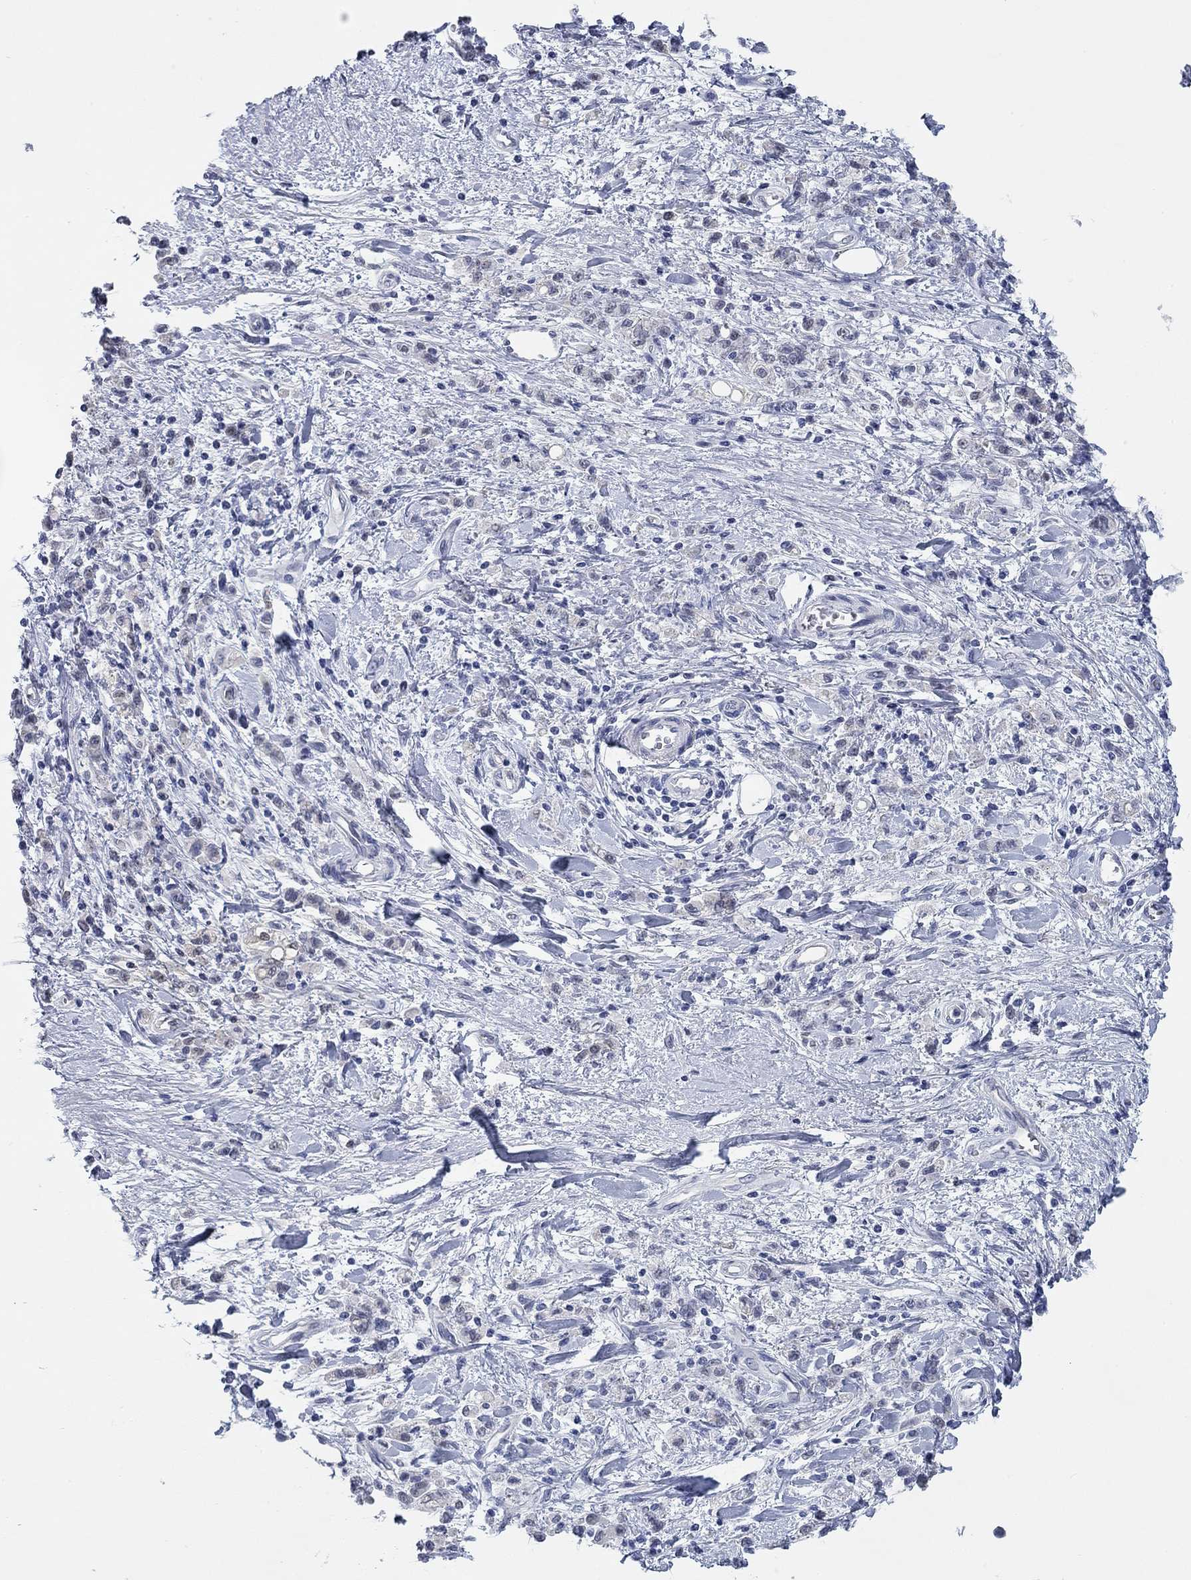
{"staining": {"intensity": "negative", "quantity": "none", "location": "none"}, "tissue": "stomach cancer", "cell_type": "Tumor cells", "image_type": "cancer", "snomed": [{"axis": "morphology", "description": "Adenocarcinoma, NOS"}, {"axis": "topography", "description": "Stomach"}], "caption": "An image of stomach cancer stained for a protein reveals no brown staining in tumor cells. The staining is performed using DAB (3,3'-diaminobenzidine) brown chromogen with nuclei counter-stained in using hematoxylin.", "gene": "WASF3", "patient": {"sex": "male", "age": 77}}